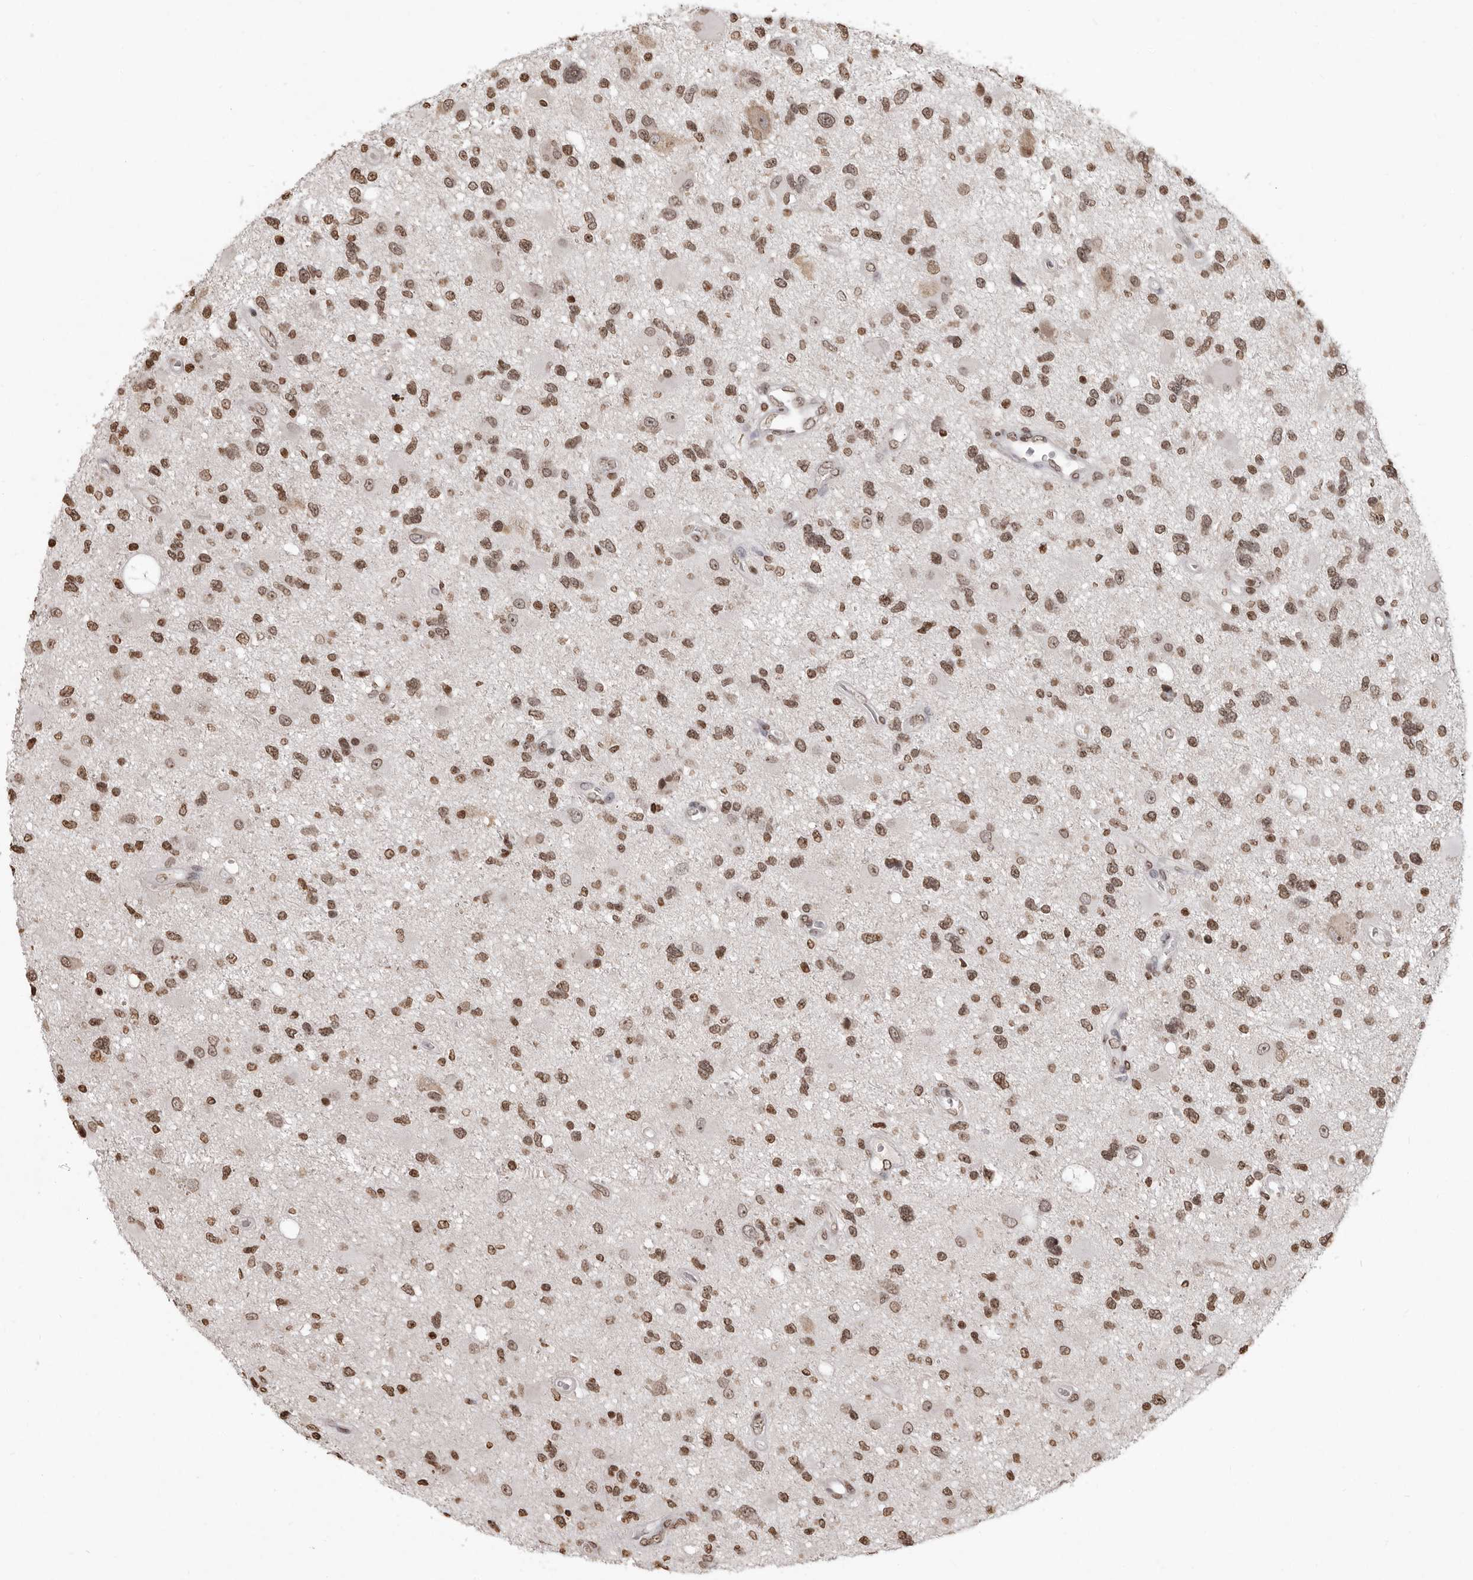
{"staining": {"intensity": "moderate", "quantity": ">75%", "location": "nuclear"}, "tissue": "glioma", "cell_type": "Tumor cells", "image_type": "cancer", "snomed": [{"axis": "morphology", "description": "Glioma, malignant, High grade"}, {"axis": "topography", "description": "Brain"}], "caption": "An immunohistochemistry (IHC) photomicrograph of neoplastic tissue is shown. Protein staining in brown highlights moderate nuclear positivity in malignant glioma (high-grade) within tumor cells.", "gene": "WDR45", "patient": {"sex": "male", "age": 33}}